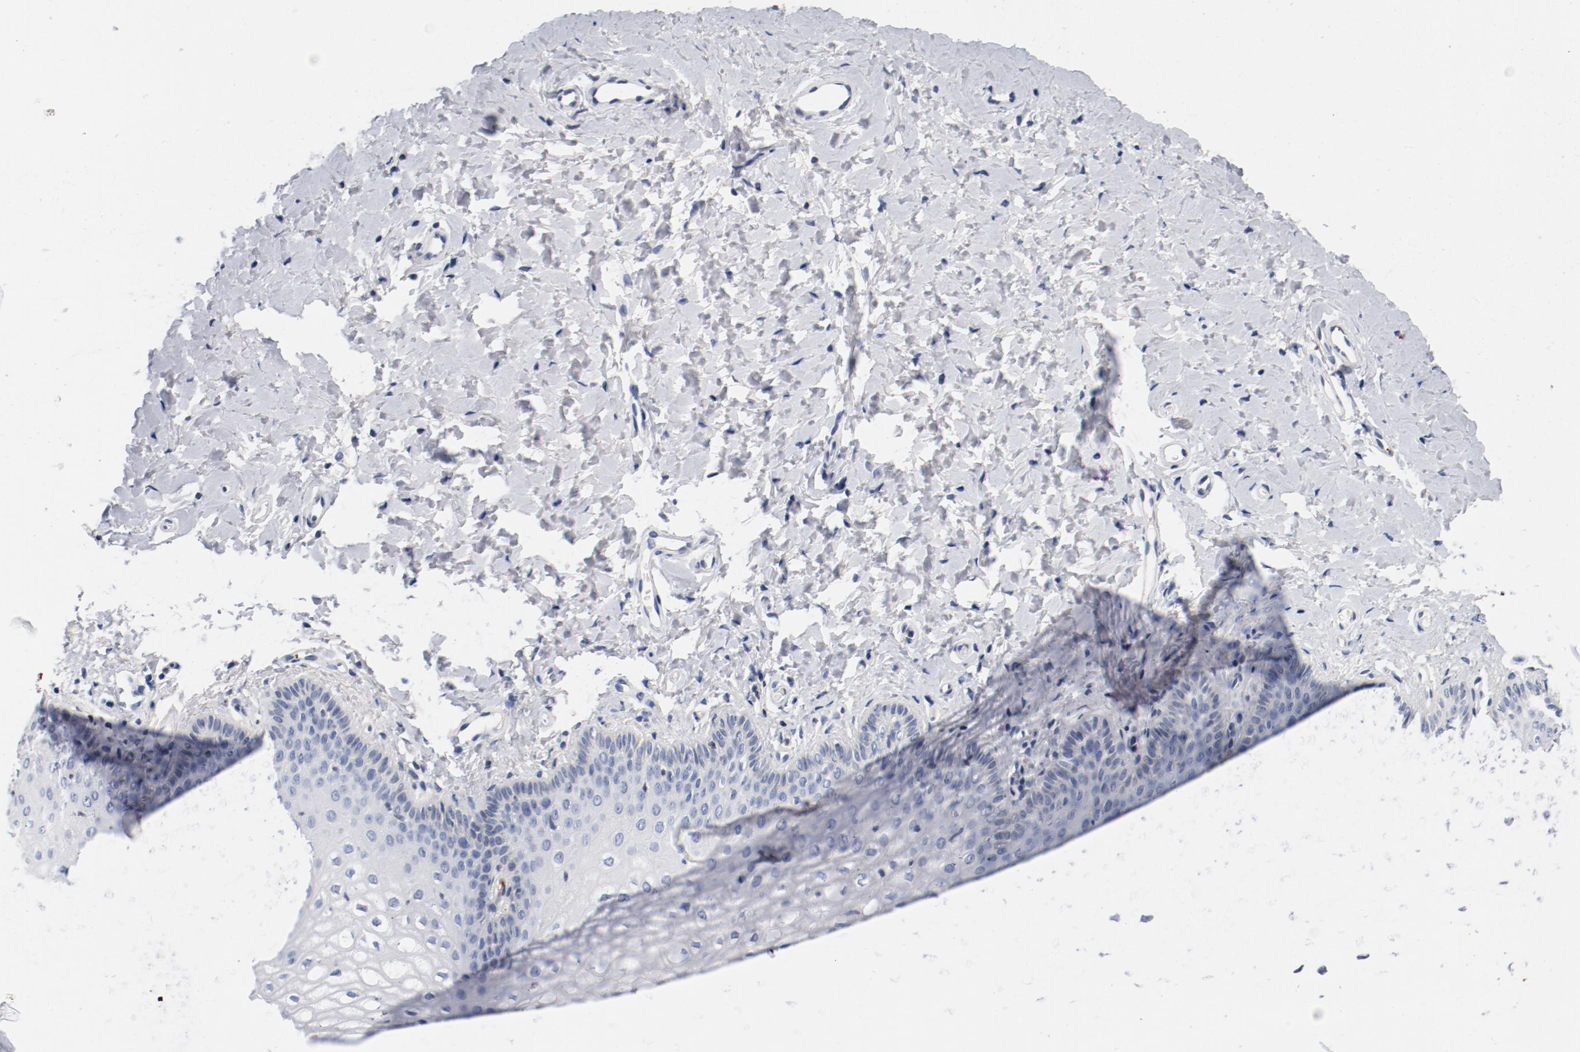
{"staining": {"intensity": "negative", "quantity": "none", "location": "none"}, "tissue": "vagina", "cell_type": "Squamous epithelial cells", "image_type": "normal", "snomed": [{"axis": "morphology", "description": "Normal tissue, NOS"}, {"axis": "topography", "description": "Vagina"}], "caption": "Immunohistochemistry (IHC) photomicrograph of unremarkable vagina: vagina stained with DAB (3,3'-diaminobenzidine) displays no significant protein positivity in squamous epithelial cells.", "gene": "PIM1", "patient": {"sex": "female", "age": 55}}